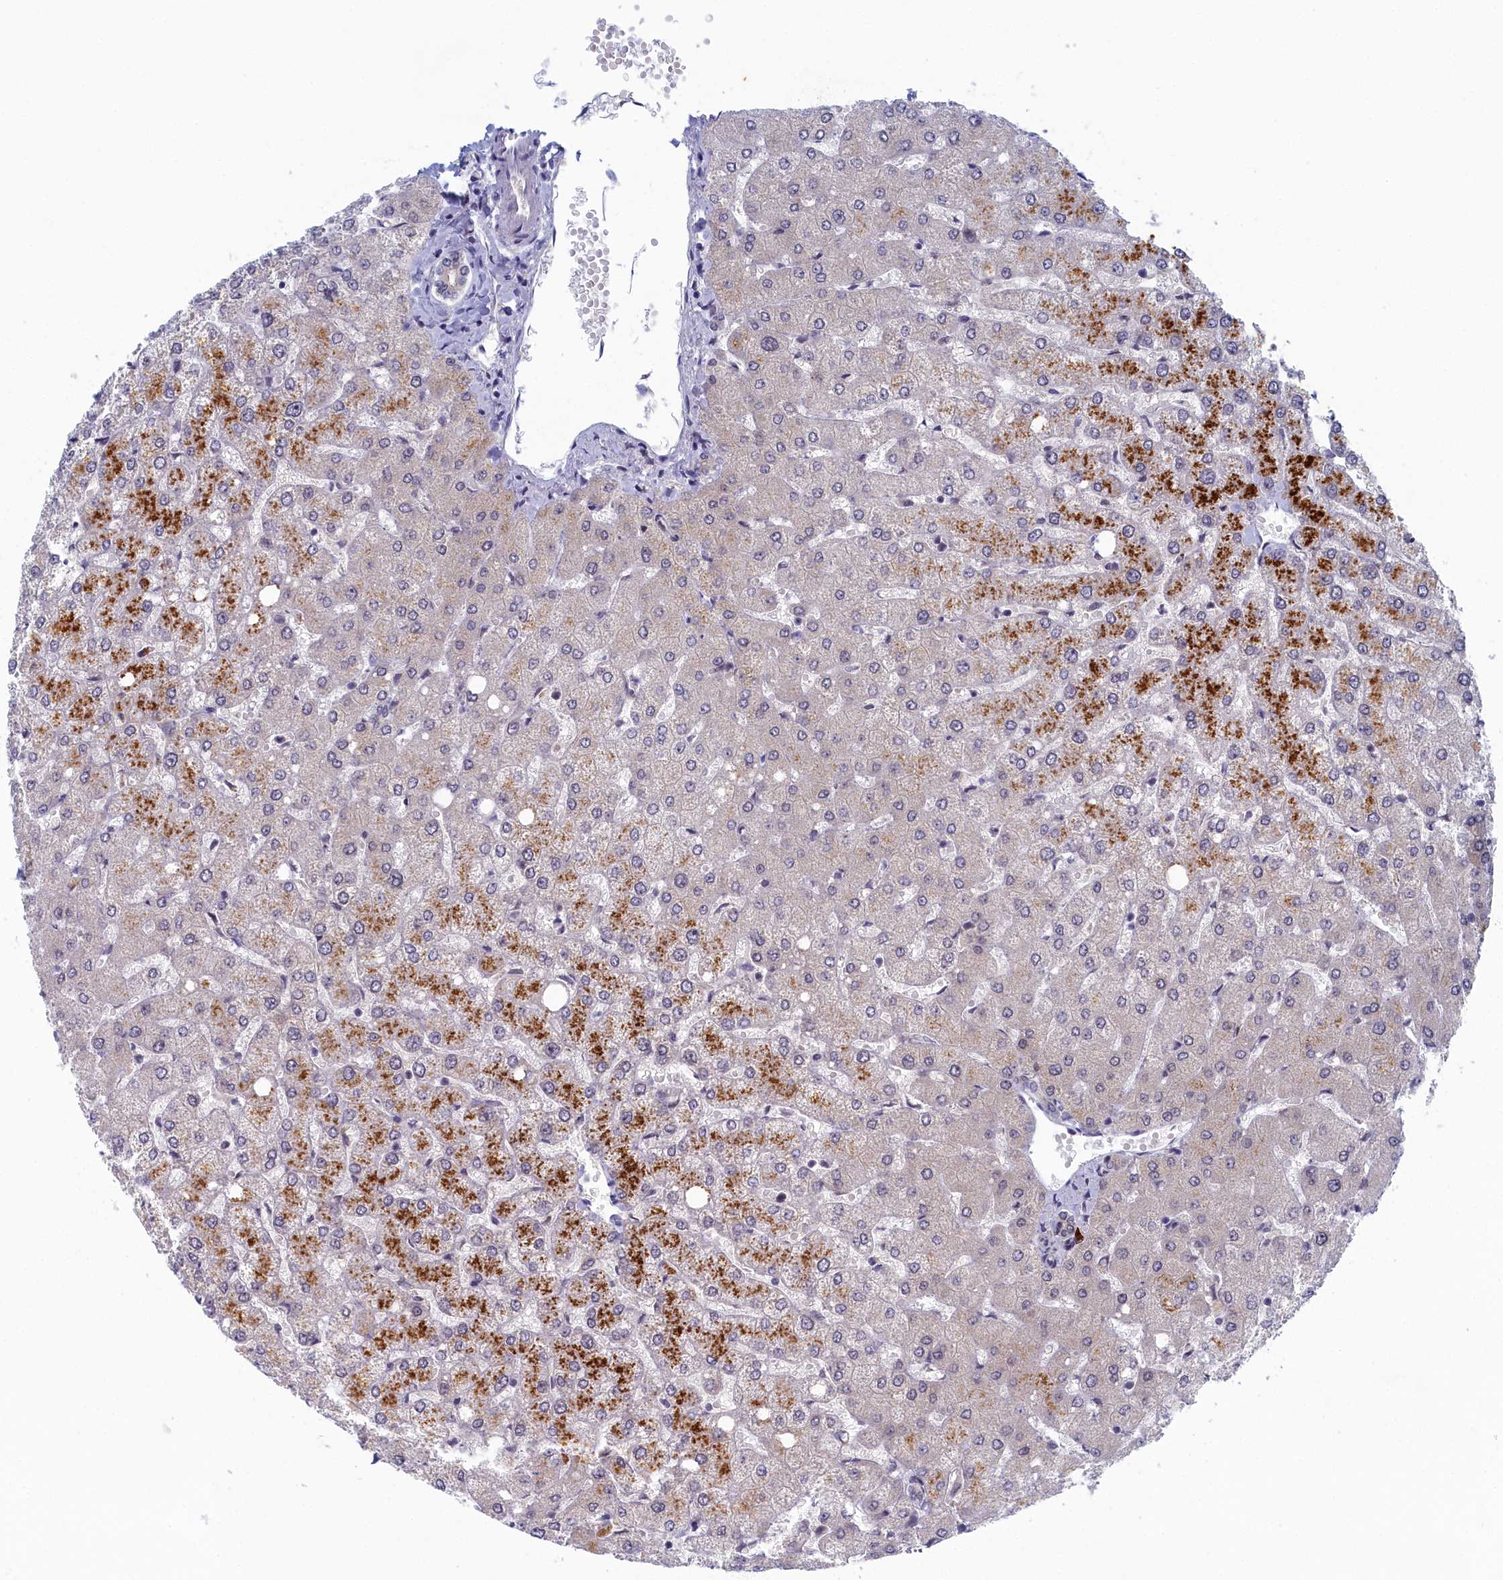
{"staining": {"intensity": "negative", "quantity": "none", "location": "none"}, "tissue": "liver", "cell_type": "Cholangiocytes", "image_type": "normal", "snomed": [{"axis": "morphology", "description": "Normal tissue, NOS"}, {"axis": "topography", "description": "Liver"}], "caption": "IHC image of normal liver stained for a protein (brown), which exhibits no positivity in cholangiocytes. (DAB (3,3'-diaminobenzidine) immunohistochemistry (IHC) with hematoxylin counter stain).", "gene": "DNAJC17", "patient": {"sex": "female", "age": 54}}